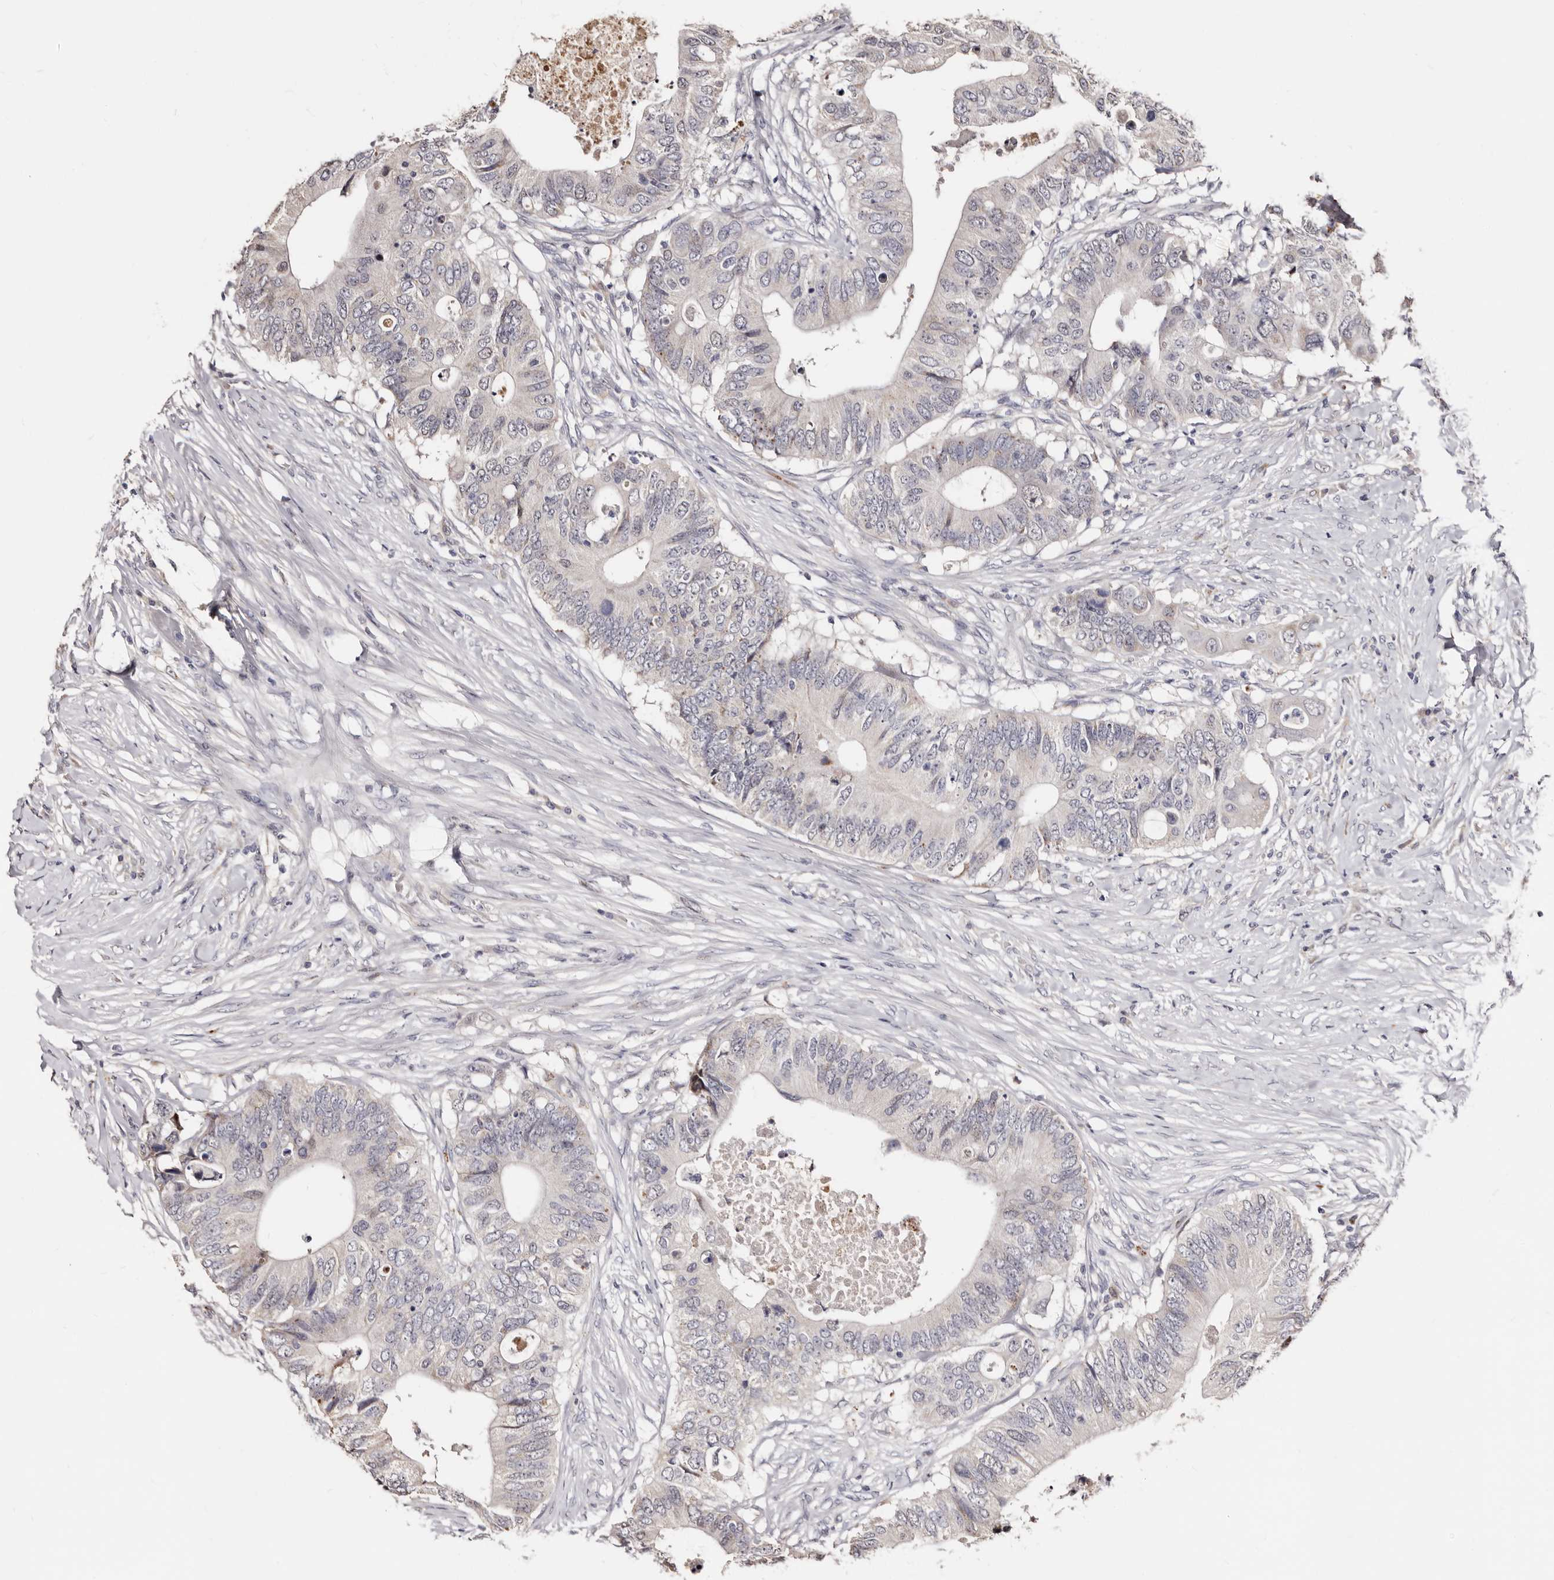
{"staining": {"intensity": "negative", "quantity": "none", "location": "none"}, "tissue": "colorectal cancer", "cell_type": "Tumor cells", "image_type": "cancer", "snomed": [{"axis": "morphology", "description": "Adenocarcinoma, NOS"}, {"axis": "topography", "description": "Colon"}], "caption": "Immunohistochemical staining of colorectal adenocarcinoma reveals no significant positivity in tumor cells.", "gene": "PTAFR", "patient": {"sex": "male", "age": 71}}